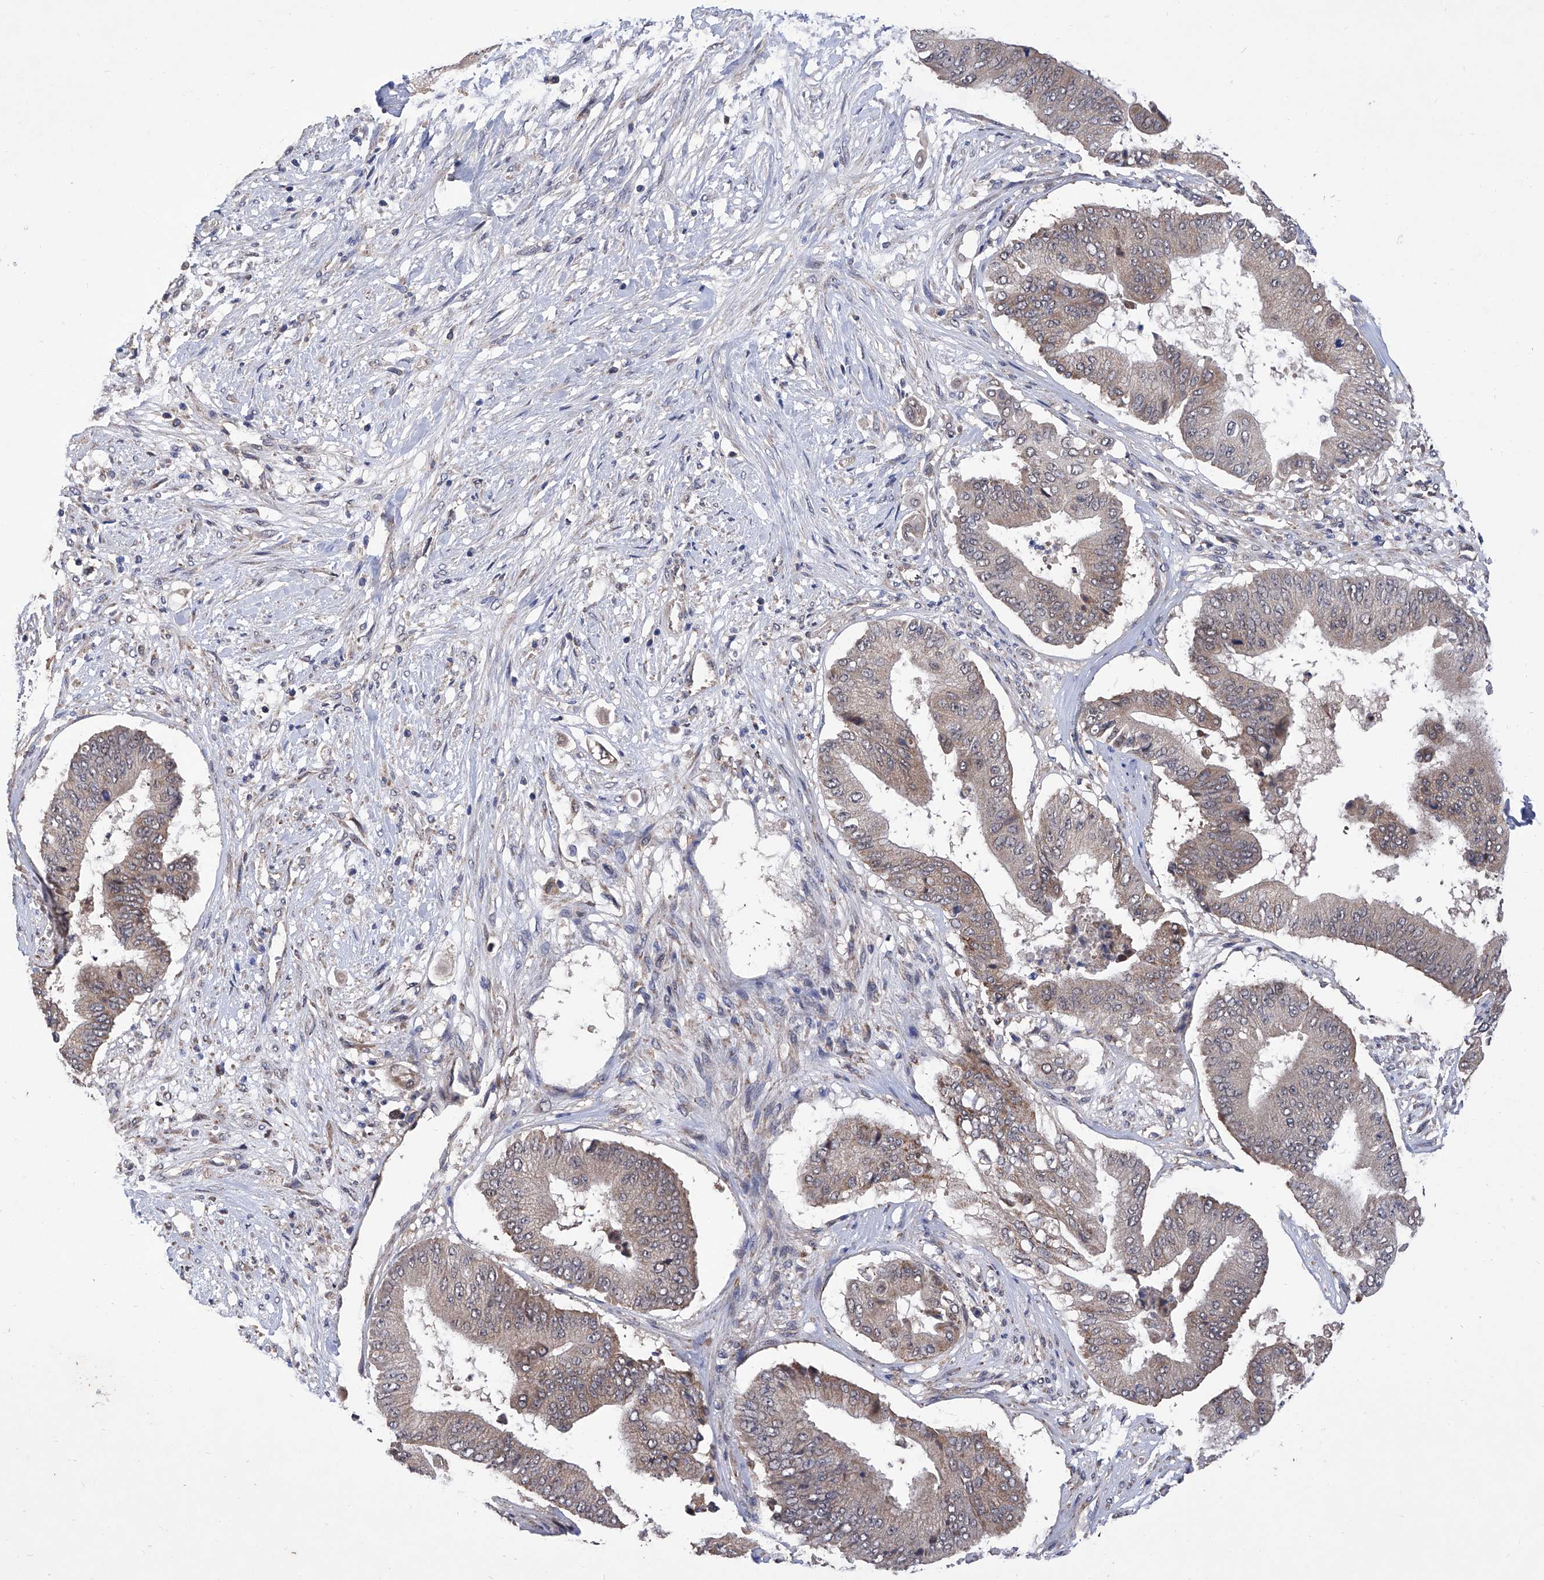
{"staining": {"intensity": "weak", "quantity": "<25%", "location": "cytoplasmic/membranous"}, "tissue": "pancreatic cancer", "cell_type": "Tumor cells", "image_type": "cancer", "snomed": [{"axis": "morphology", "description": "Adenocarcinoma, NOS"}, {"axis": "topography", "description": "Pancreas"}], "caption": "A high-resolution histopathology image shows immunohistochemistry staining of pancreatic adenocarcinoma, which exhibits no significant positivity in tumor cells. (IHC, brightfield microscopy, high magnification).", "gene": "USP45", "patient": {"sex": "female", "age": 77}}